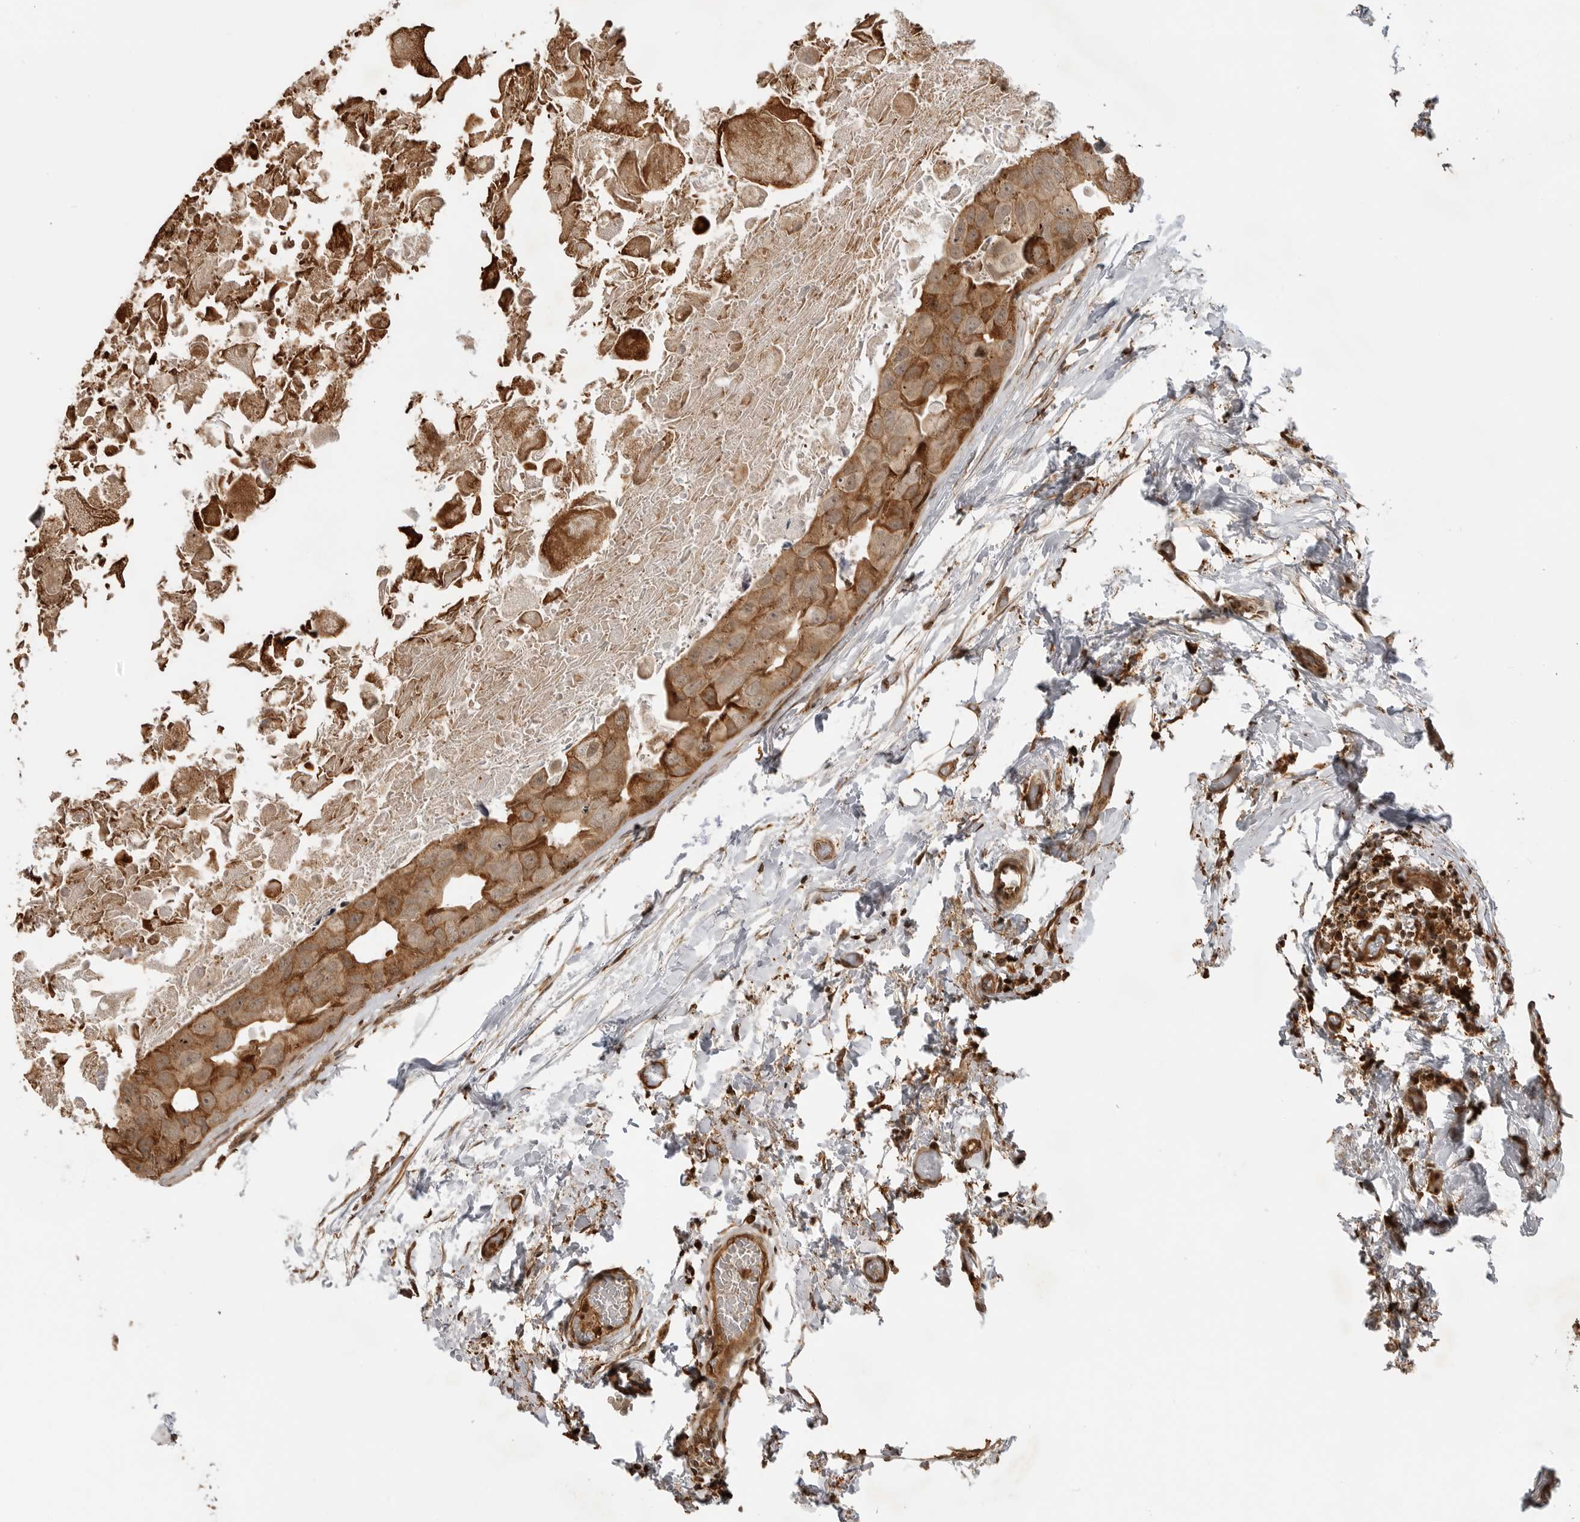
{"staining": {"intensity": "moderate", "quantity": ">75%", "location": "cytoplasmic/membranous,nuclear"}, "tissue": "breast cancer", "cell_type": "Tumor cells", "image_type": "cancer", "snomed": [{"axis": "morphology", "description": "Duct carcinoma"}, {"axis": "topography", "description": "Breast"}], "caption": "Immunohistochemical staining of human infiltrating ductal carcinoma (breast) reveals moderate cytoplasmic/membranous and nuclear protein positivity in approximately >75% of tumor cells.", "gene": "BMP2K", "patient": {"sex": "female", "age": 62}}